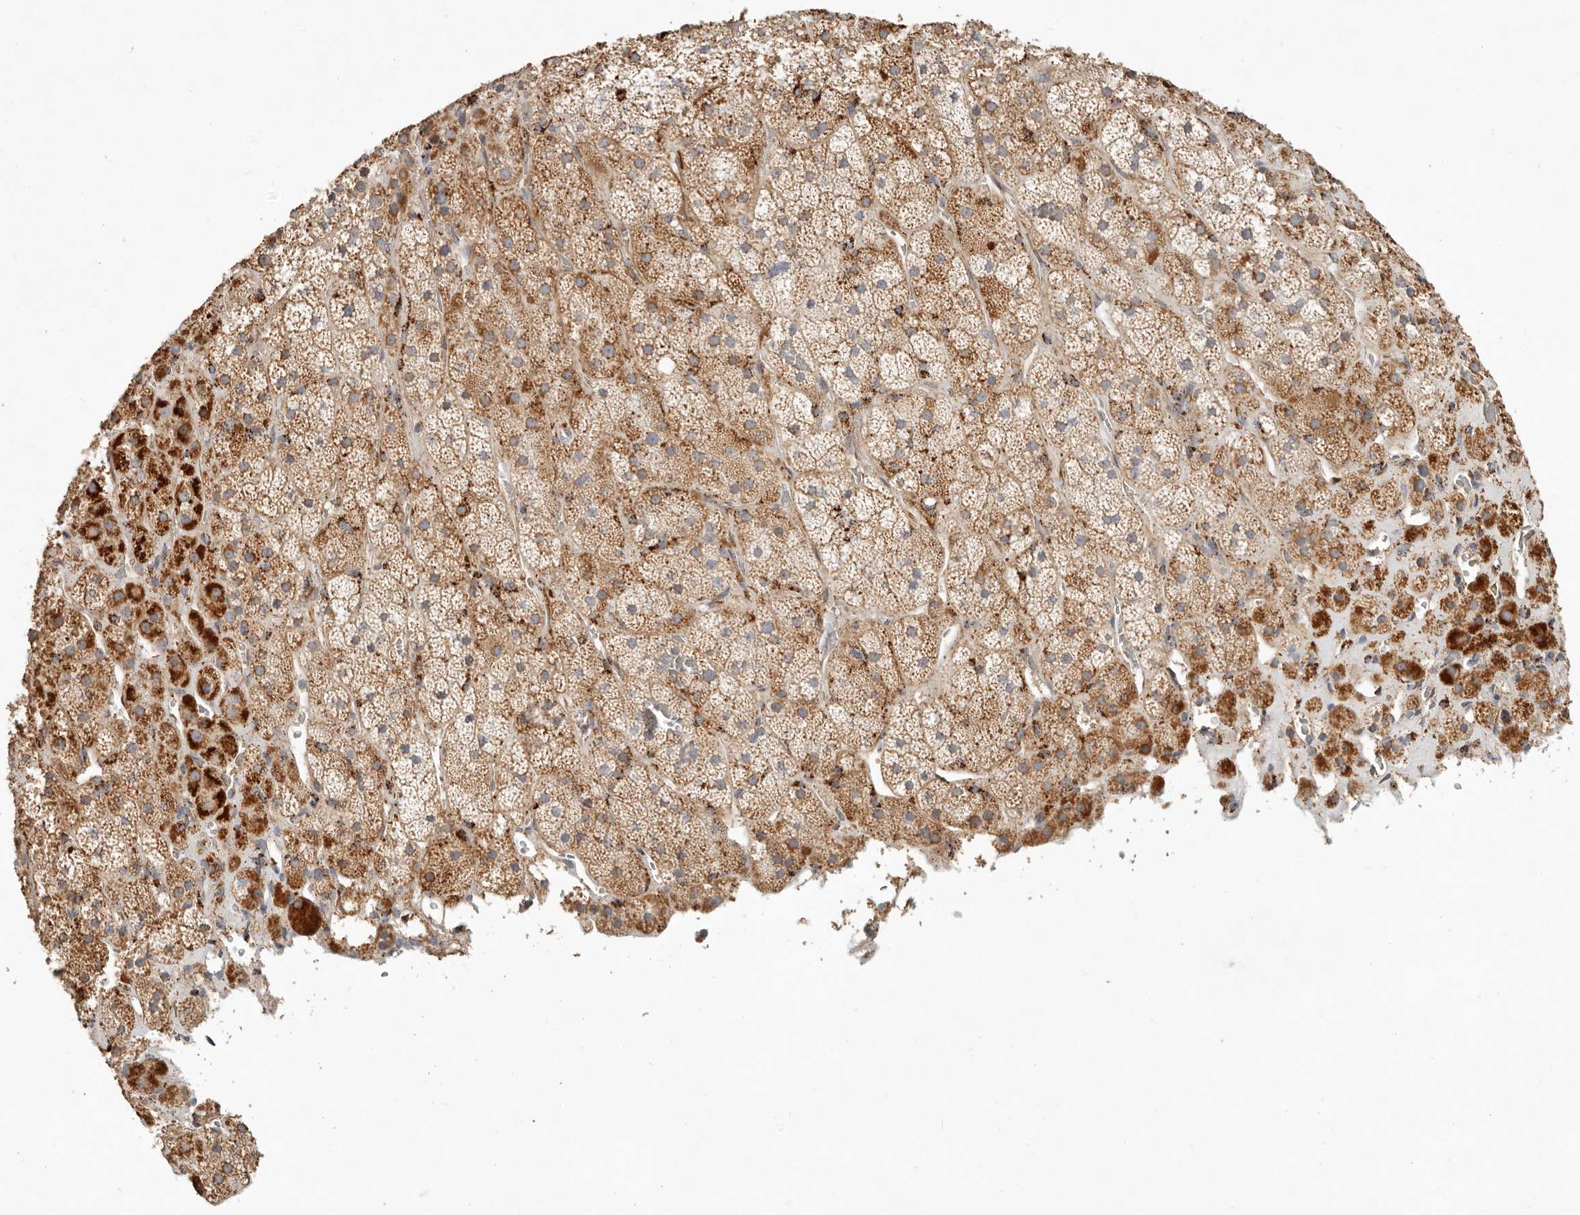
{"staining": {"intensity": "strong", "quantity": "25%-75%", "location": "cytoplasmic/membranous"}, "tissue": "adrenal gland", "cell_type": "Glandular cells", "image_type": "normal", "snomed": [{"axis": "morphology", "description": "Normal tissue, NOS"}, {"axis": "topography", "description": "Adrenal gland"}], "caption": "A high-resolution image shows immunohistochemistry (IHC) staining of unremarkable adrenal gland, which reveals strong cytoplasmic/membranous expression in about 25%-75% of glandular cells.", "gene": "ARHGEF10L", "patient": {"sex": "male", "age": 57}}